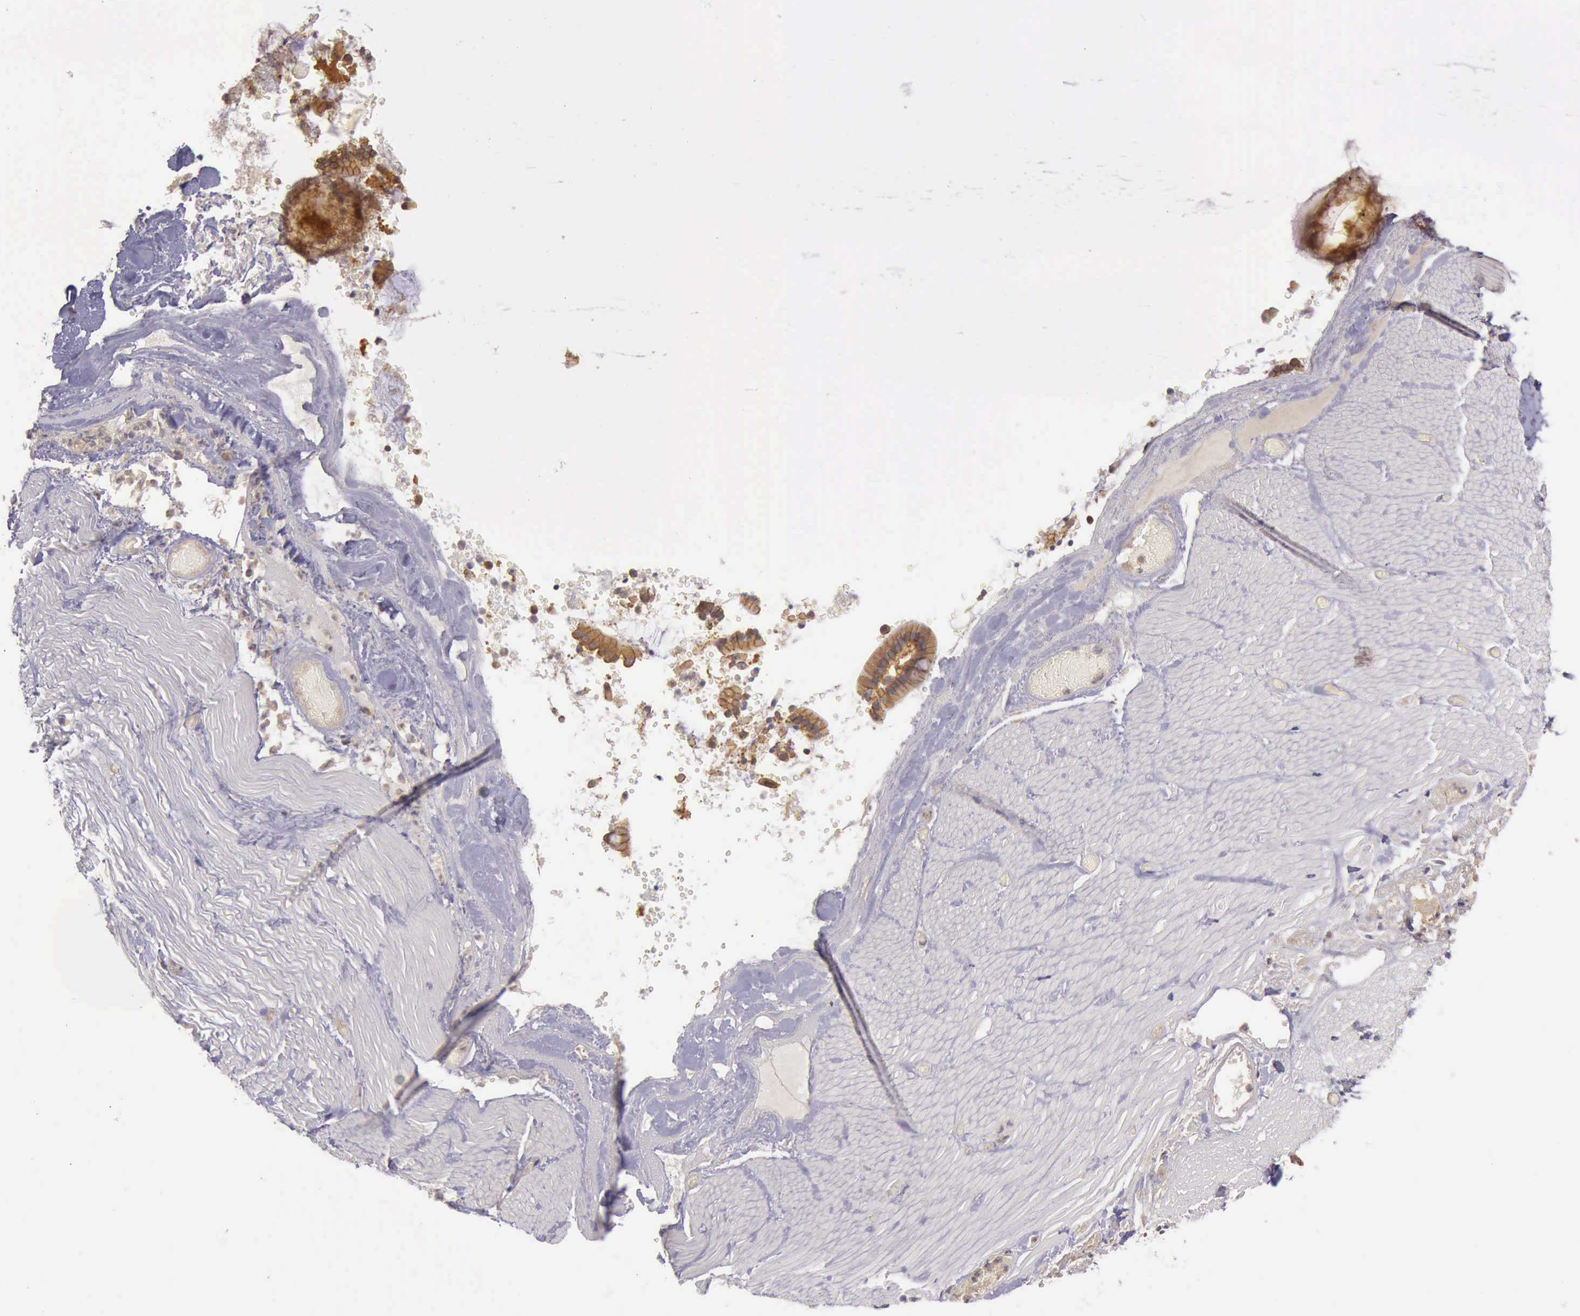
{"staining": {"intensity": "weak", "quantity": "<25%", "location": "cytoplasmic/membranous"}, "tissue": "smooth muscle", "cell_type": "Smooth muscle cells", "image_type": "normal", "snomed": [{"axis": "morphology", "description": "Normal tissue, NOS"}, {"axis": "topography", "description": "Duodenum"}], "caption": "Immunohistochemistry of normal smooth muscle demonstrates no positivity in smooth muscle cells.", "gene": "EIF5", "patient": {"sex": "male", "age": 63}}